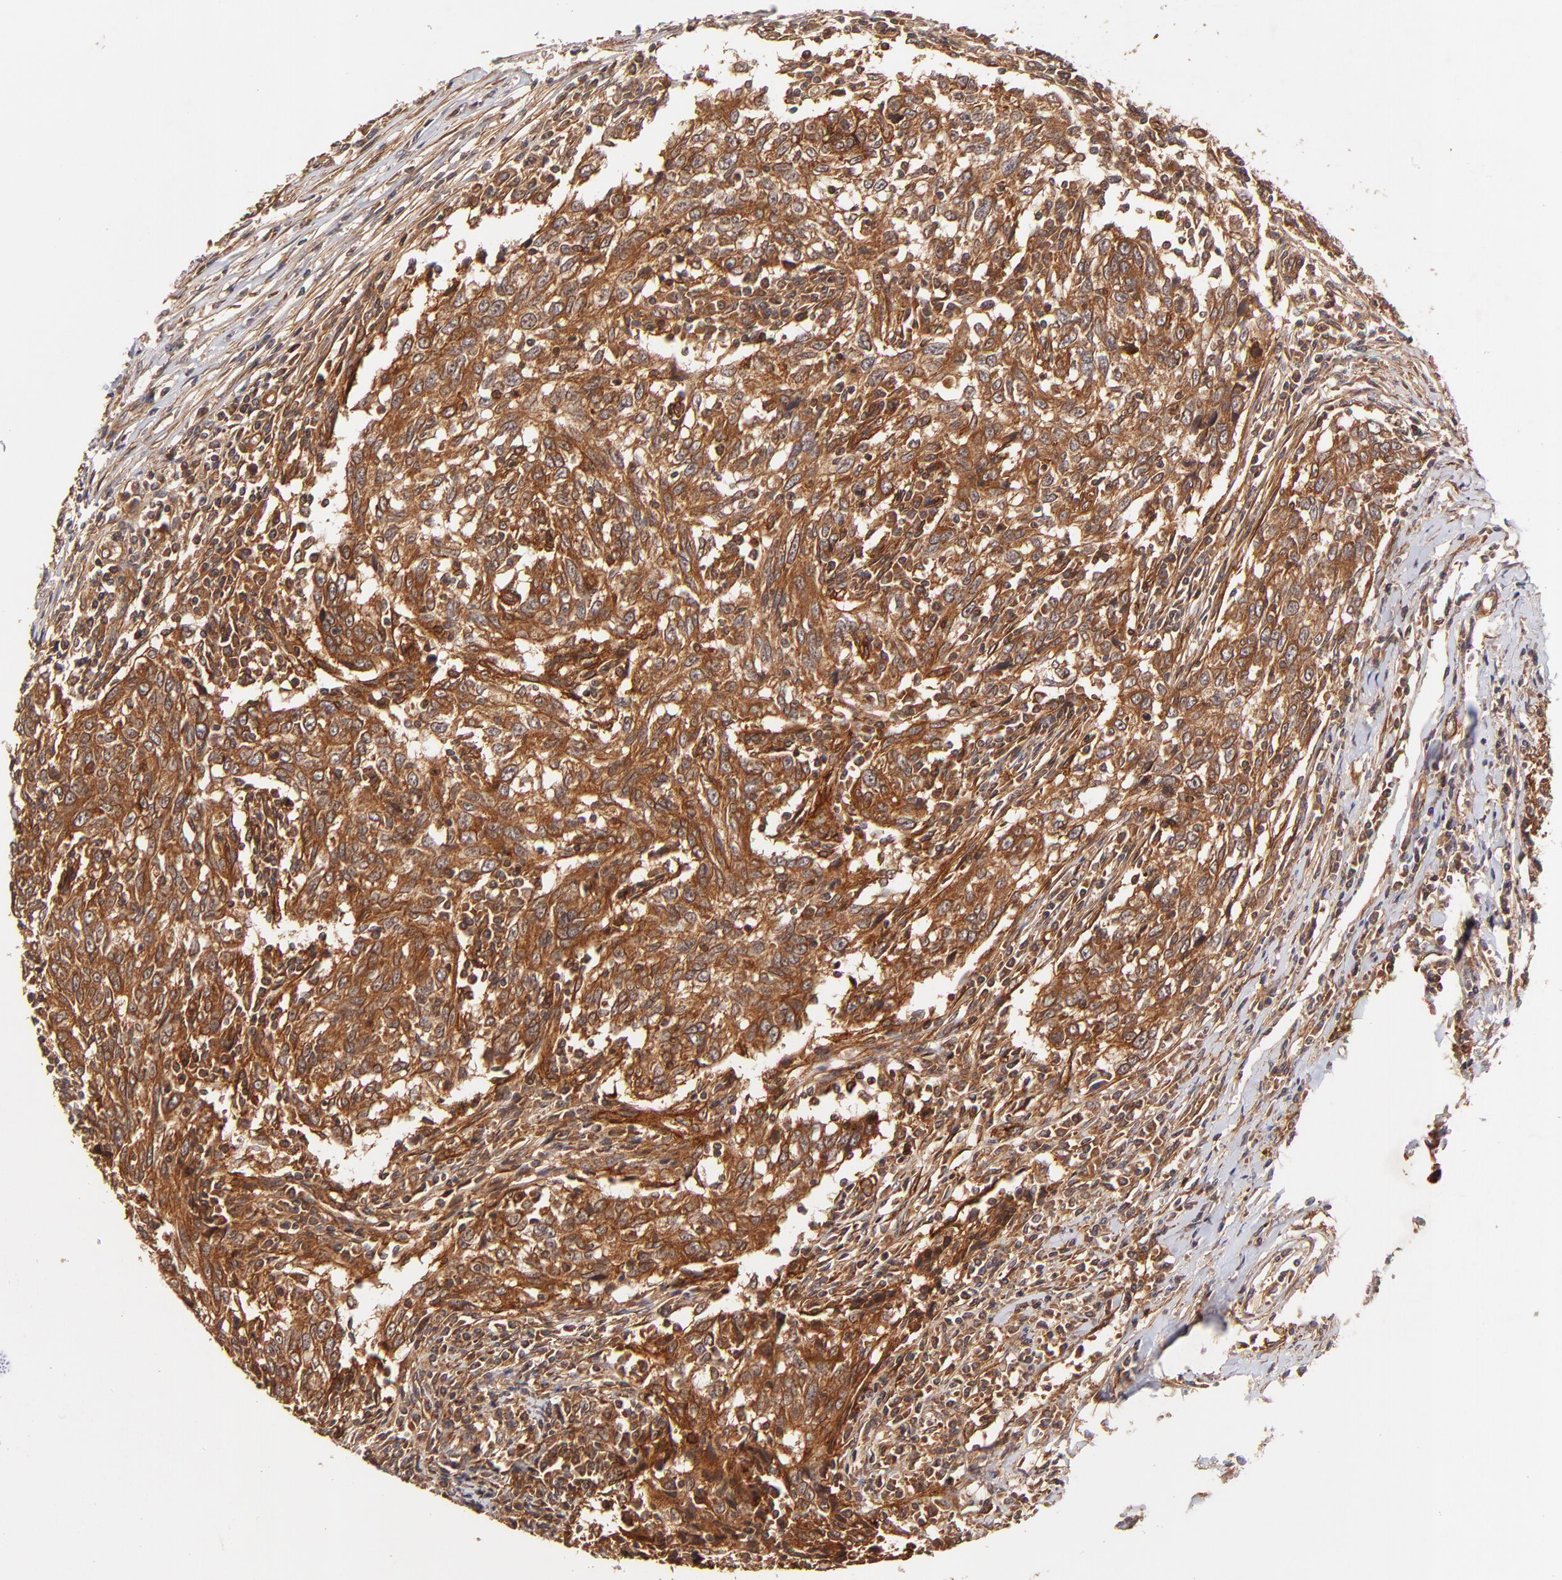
{"staining": {"intensity": "strong", "quantity": ">75%", "location": "cytoplasmic/membranous"}, "tissue": "breast cancer", "cell_type": "Tumor cells", "image_type": "cancer", "snomed": [{"axis": "morphology", "description": "Duct carcinoma"}, {"axis": "topography", "description": "Breast"}], "caption": "Breast intraductal carcinoma stained with a protein marker demonstrates strong staining in tumor cells.", "gene": "ITGB1", "patient": {"sex": "female", "age": 50}}